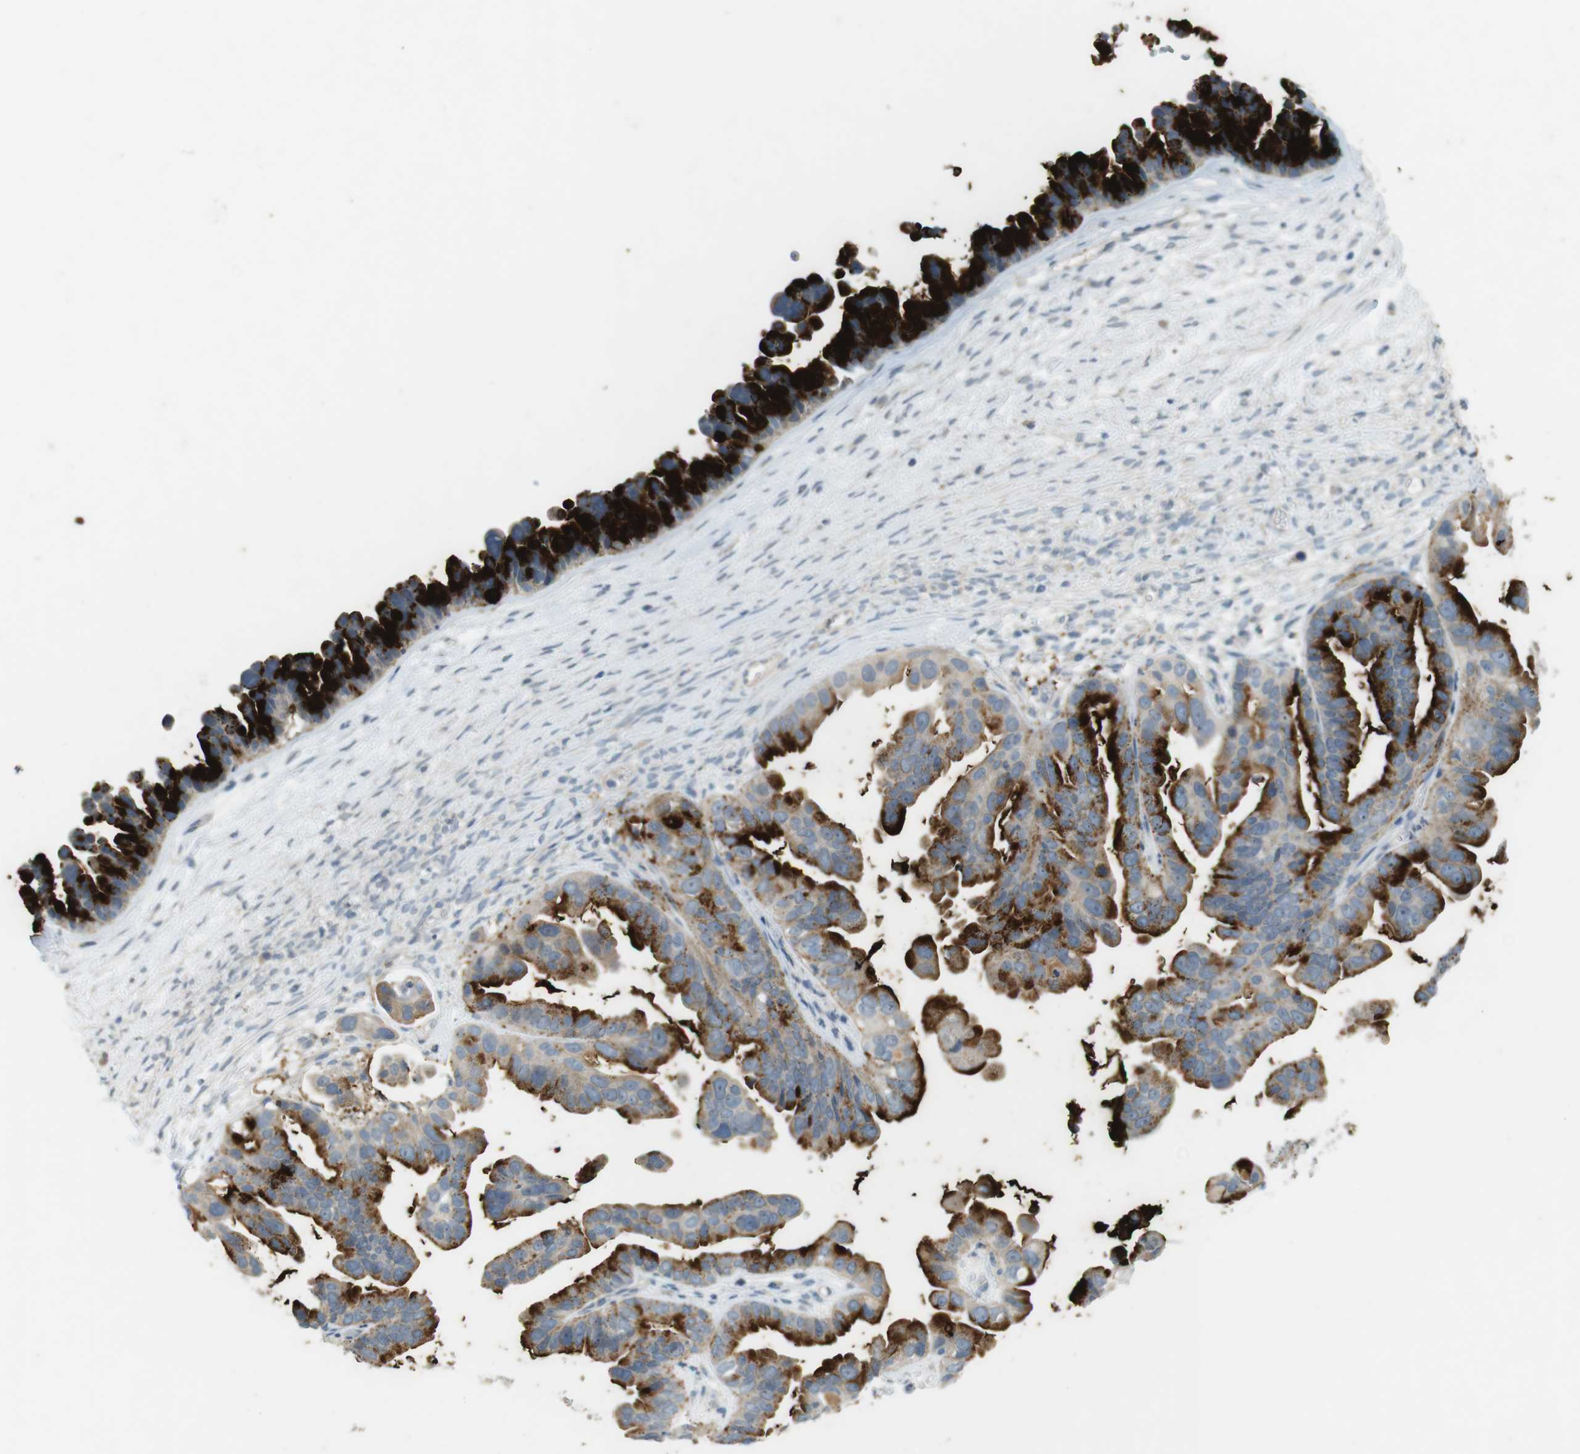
{"staining": {"intensity": "strong", "quantity": ">75%", "location": "cytoplasmic/membranous"}, "tissue": "ovarian cancer", "cell_type": "Tumor cells", "image_type": "cancer", "snomed": [{"axis": "morphology", "description": "Cystadenocarcinoma, serous, NOS"}, {"axis": "topography", "description": "Ovary"}], "caption": "Tumor cells show high levels of strong cytoplasmic/membranous positivity in about >75% of cells in ovarian serous cystadenocarcinoma.", "gene": "MUC5B", "patient": {"sex": "female", "age": 56}}